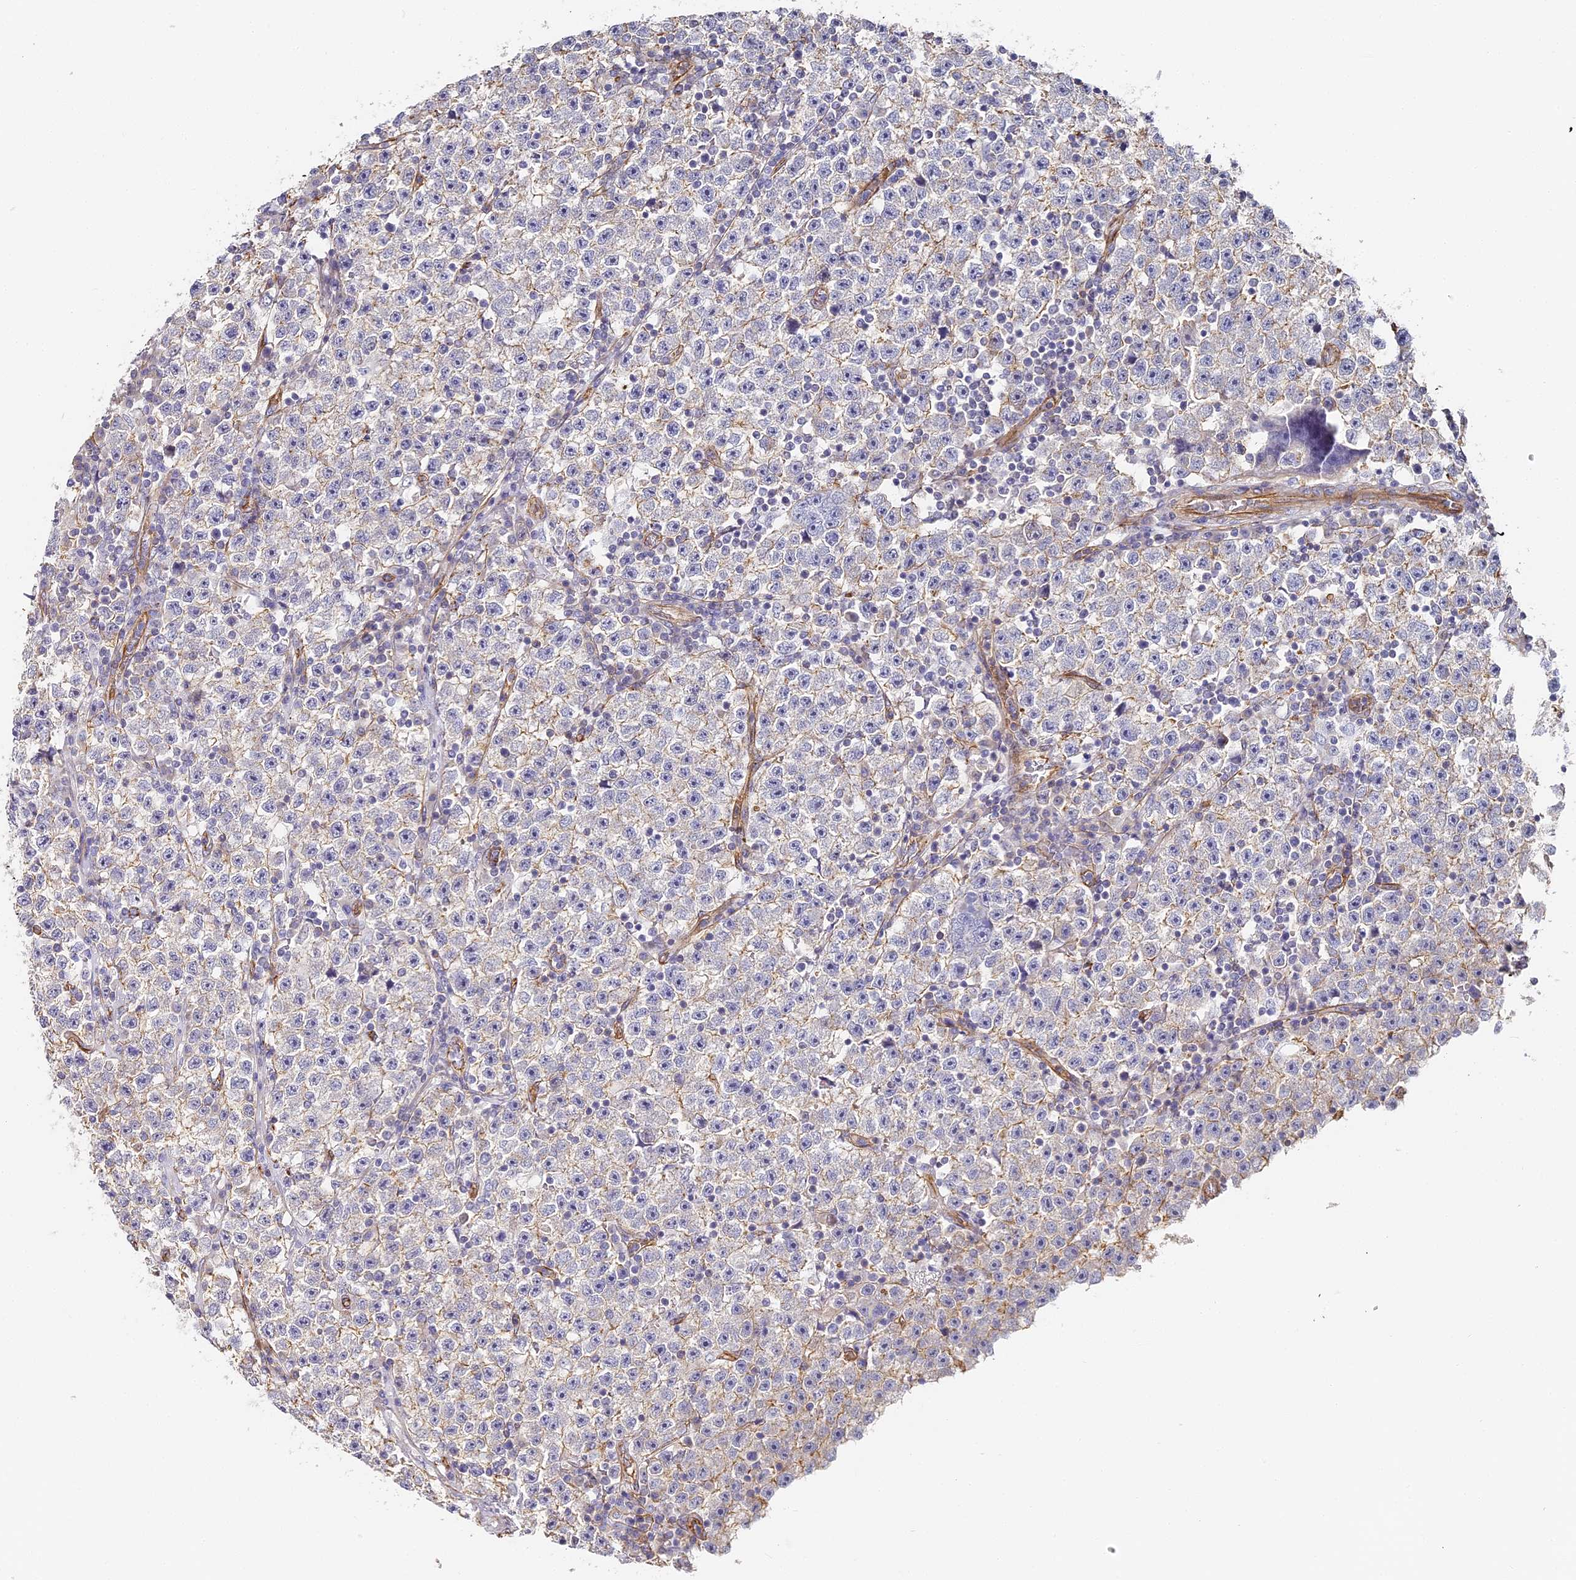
{"staining": {"intensity": "negative", "quantity": "none", "location": "none"}, "tissue": "testis cancer", "cell_type": "Tumor cells", "image_type": "cancer", "snomed": [{"axis": "morphology", "description": "Seminoma, NOS"}, {"axis": "topography", "description": "Testis"}], "caption": "DAB (3,3'-diaminobenzidine) immunohistochemical staining of seminoma (testis) exhibits no significant staining in tumor cells. (DAB (3,3'-diaminobenzidine) IHC visualized using brightfield microscopy, high magnification).", "gene": "CCDC30", "patient": {"sex": "male", "age": 22}}